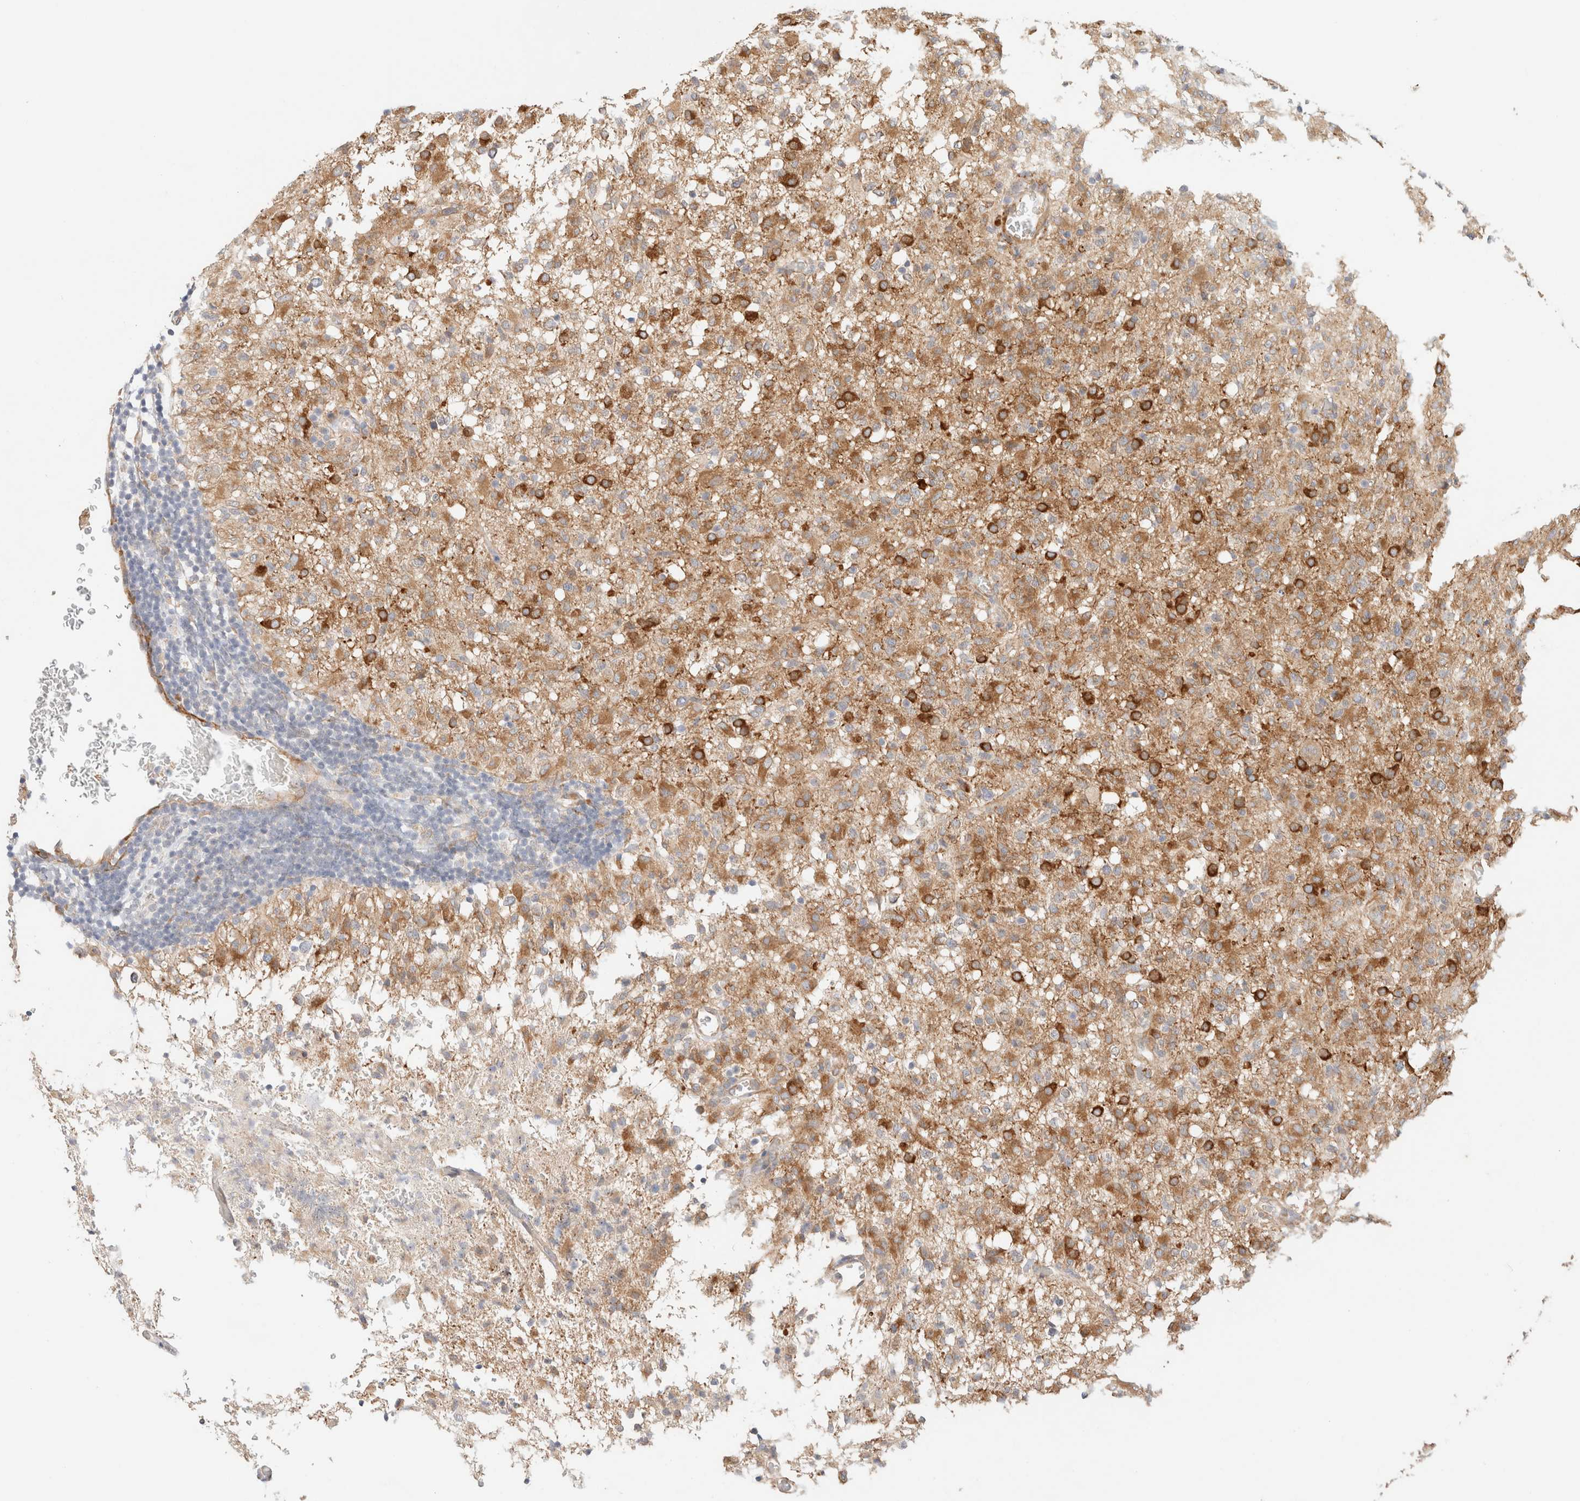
{"staining": {"intensity": "moderate", "quantity": ">75%", "location": "cytoplasmic/membranous"}, "tissue": "glioma", "cell_type": "Tumor cells", "image_type": "cancer", "snomed": [{"axis": "morphology", "description": "Glioma, malignant, High grade"}, {"axis": "topography", "description": "Brain"}], "caption": "The micrograph reveals a brown stain indicating the presence of a protein in the cytoplasmic/membranous of tumor cells in malignant glioma (high-grade). (Stains: DAB (3,3'-diaminobenzidine) in brown, nuclei in blue, Microscopy: brightfield microscopy at high magnification).", "gene": "RRP15", "patient": {"sex": "female", "age": 57}}